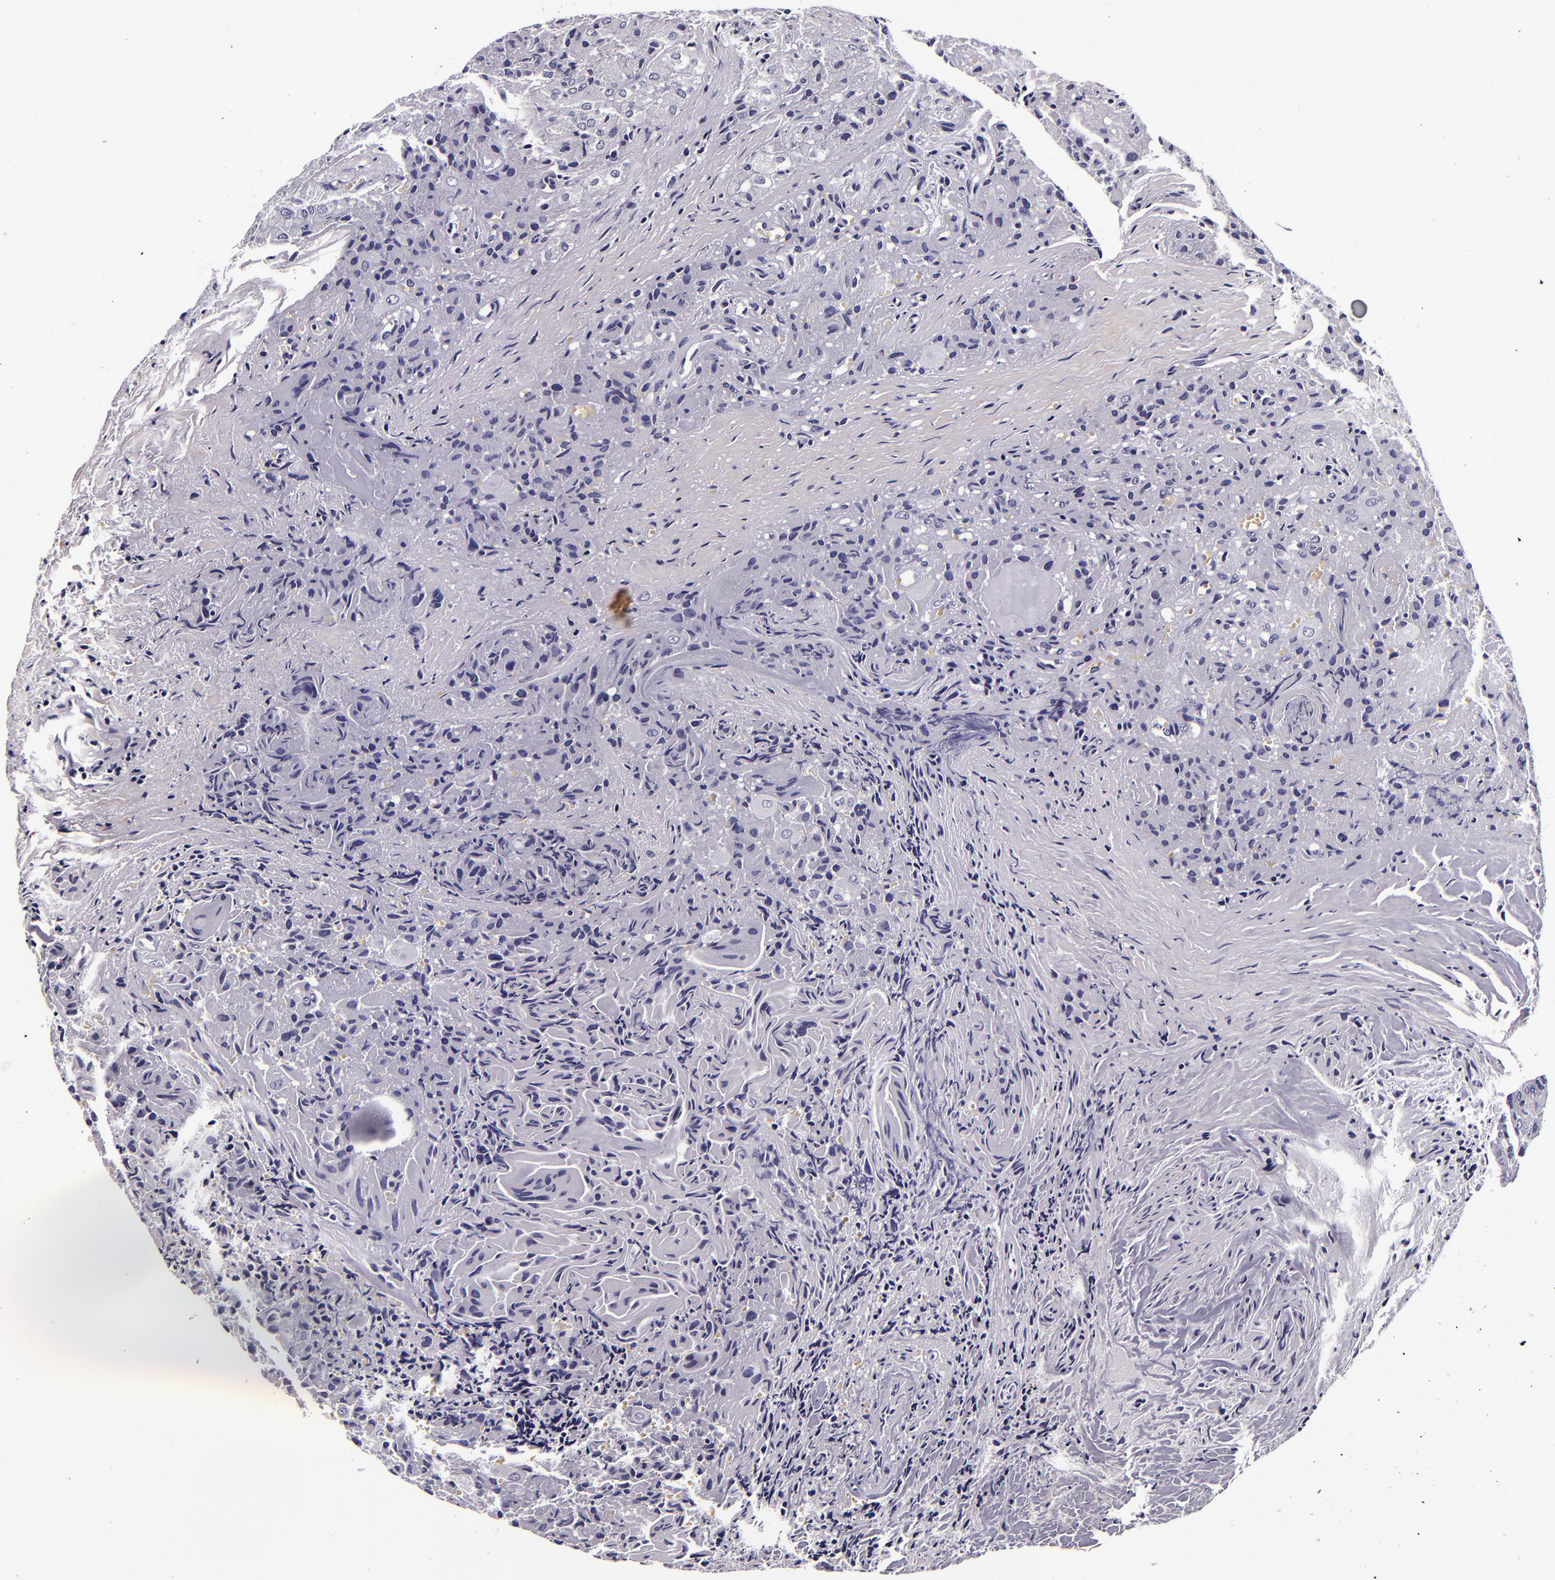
{"staining": {"intensity": "negative", "quantity": "none", "location": "none"}, "tissue": "thyroid cancer", "cell_type": "Tumor cells", "image_type": "cancer", "snomed": [{"axis": "morphology", "description": "Papillary adenocarcinoma, NOS"}, {"axis": "topography", "description": "Thyroid gland"}], "caption": "Tumor cells show no significant protein positivity in papillary adenocarcinoma (thyroid).", "gene": "FBN1", "patient": {"sex": "female", "age": 71}}